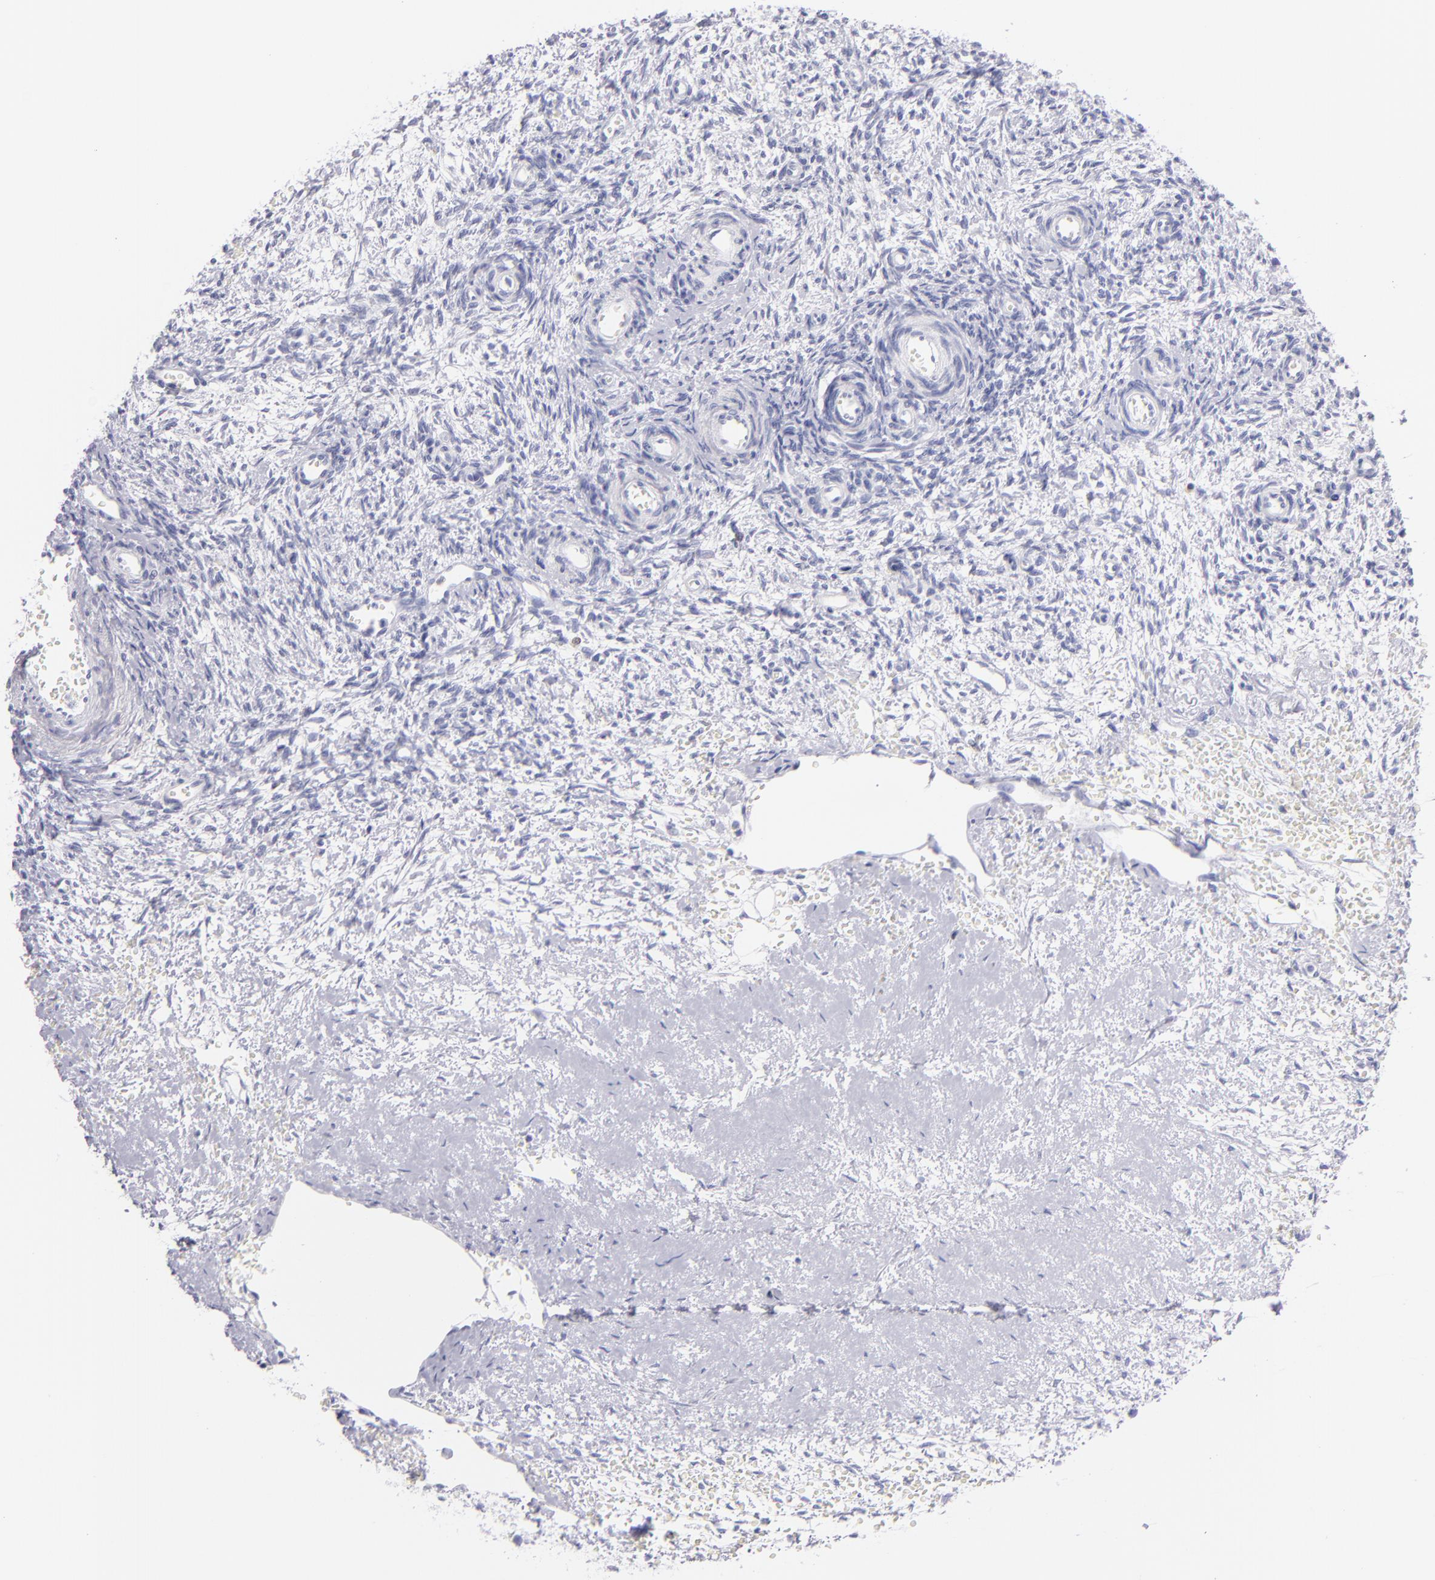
{"staining": {"intensity": "negative", "quantity": "none", "location": "none"}, "tissue": "ovary", "cell_type": "Follicle cells", "image_type": "normal", "snomed": [{"axis": "morphology", "description": "Normal tissue, NOS"}, {"axis": "topography", "description": "Ovary"}], "caption": "An immunohistochemistry (IHC) image of unremarkable ovary is shown. There is no staining in follicle cells of ovary. The staining is performed using DAB brown chromogen with nuclei counter-stained in using hematoxylin.", "gene": "PRF1", "patient": {"sex": "female", "age": 39}}